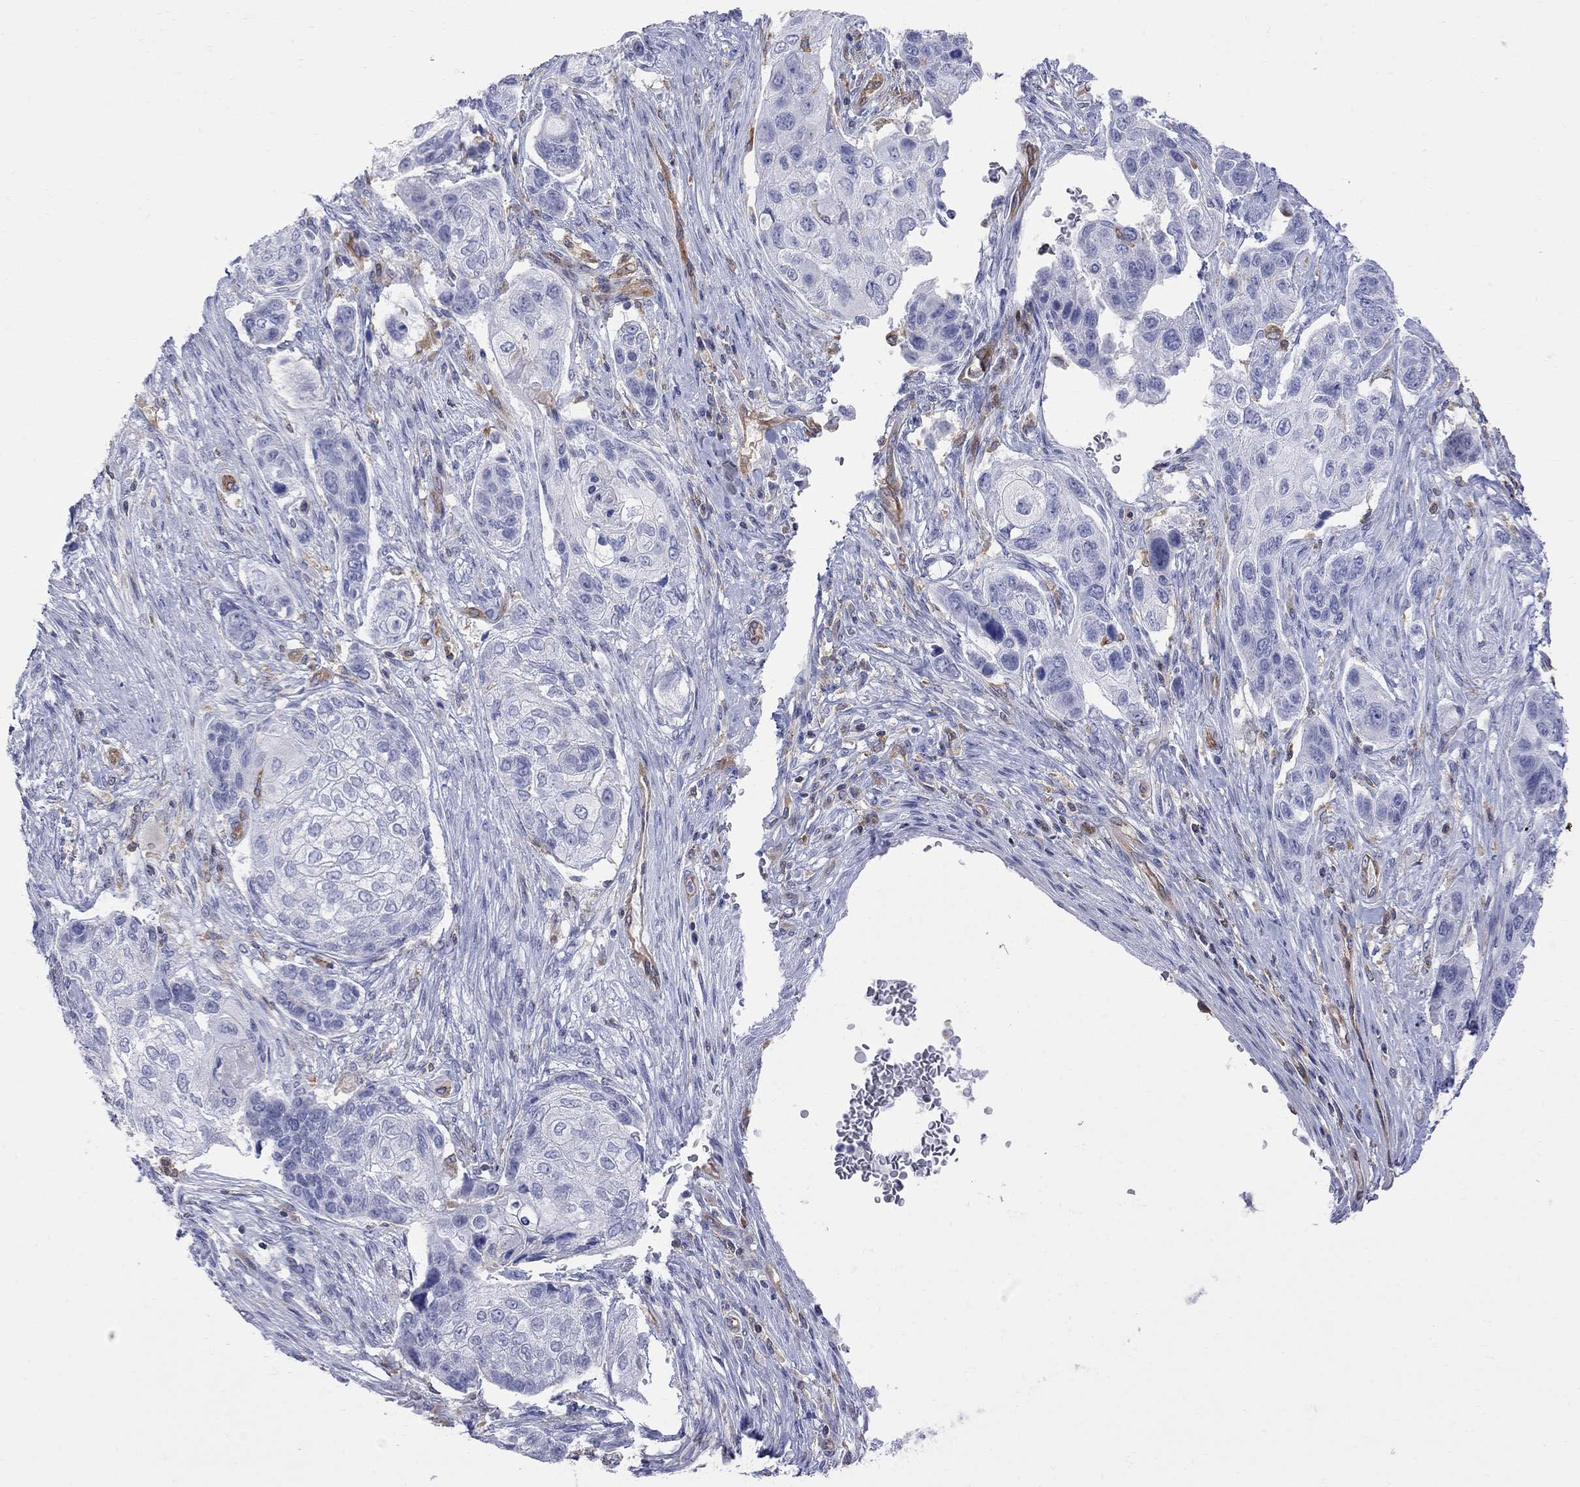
{"staining": {"intensity": "negative", "quantity": "none", "location": "none"}, "tissue": "lung cancer", "cell_type": "Tumor cells", "image_type": "cancer", "snomed": [{"axis": "morphology", "description": "Normal tissue, NOS"}, {"axis": "morphology", "description": "Squamous cell carcinoma, NOS"}, {"axis": "topography", "description": "Bronchus"}, {"axis": "topography", "description": "Lung"}], "caption": "There is no significant expression in tumor cells of lung squamous cell carcinoma.", "gene": "ABI3", "patient": {"sex": "male", "age": 69}}